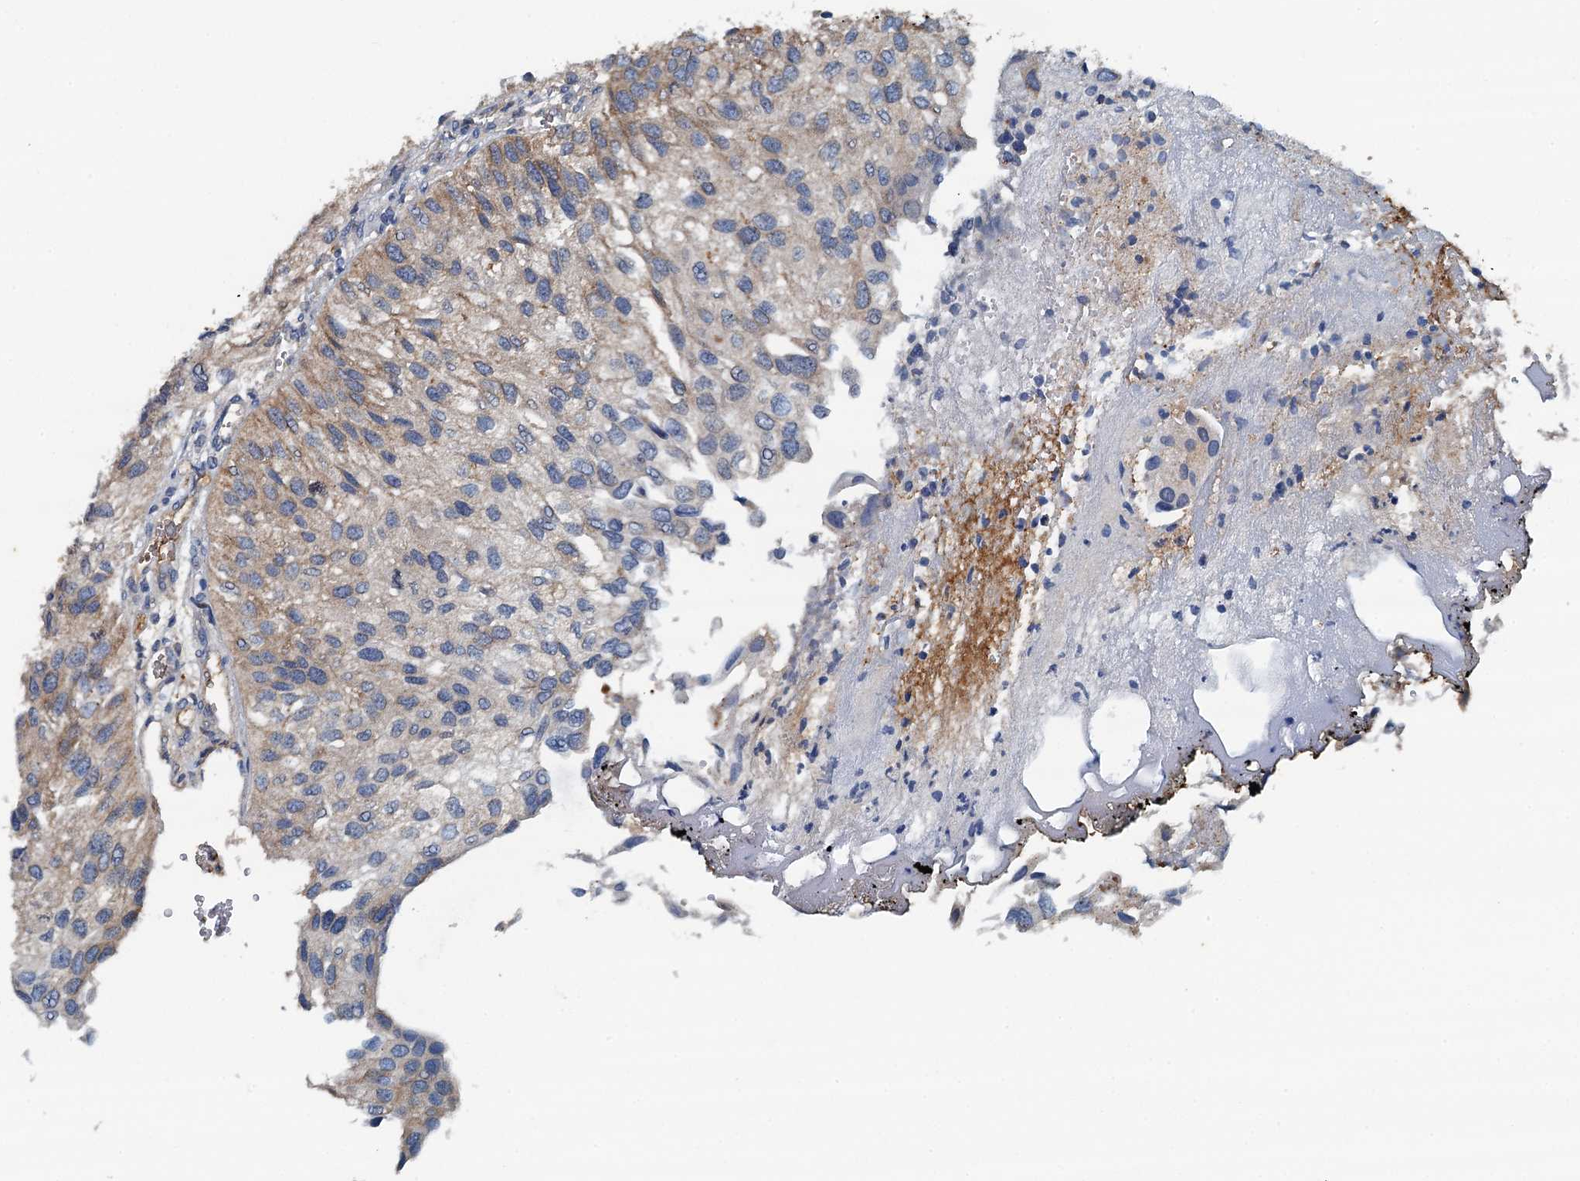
{"staining": {"intensity": "weak", "quantity": "<25%", "location": "cytoplasmic/membranous"}, "tissue": "urothelial cancer", "cell_type": "Tumor cells", "image_type": "cancer", "snomed": [{"axis": "morphology", "description": "Urothelial carcinoma, Low grade"}, {"axis": "topography", "description": "Urinary bladder"}], "caption": "Urothelial cancer was stained to show a protein in brown. There is no significant staining in tumor cells.", "gene": "LSM14B", "patient": {"sex": "female", "age": 89}}